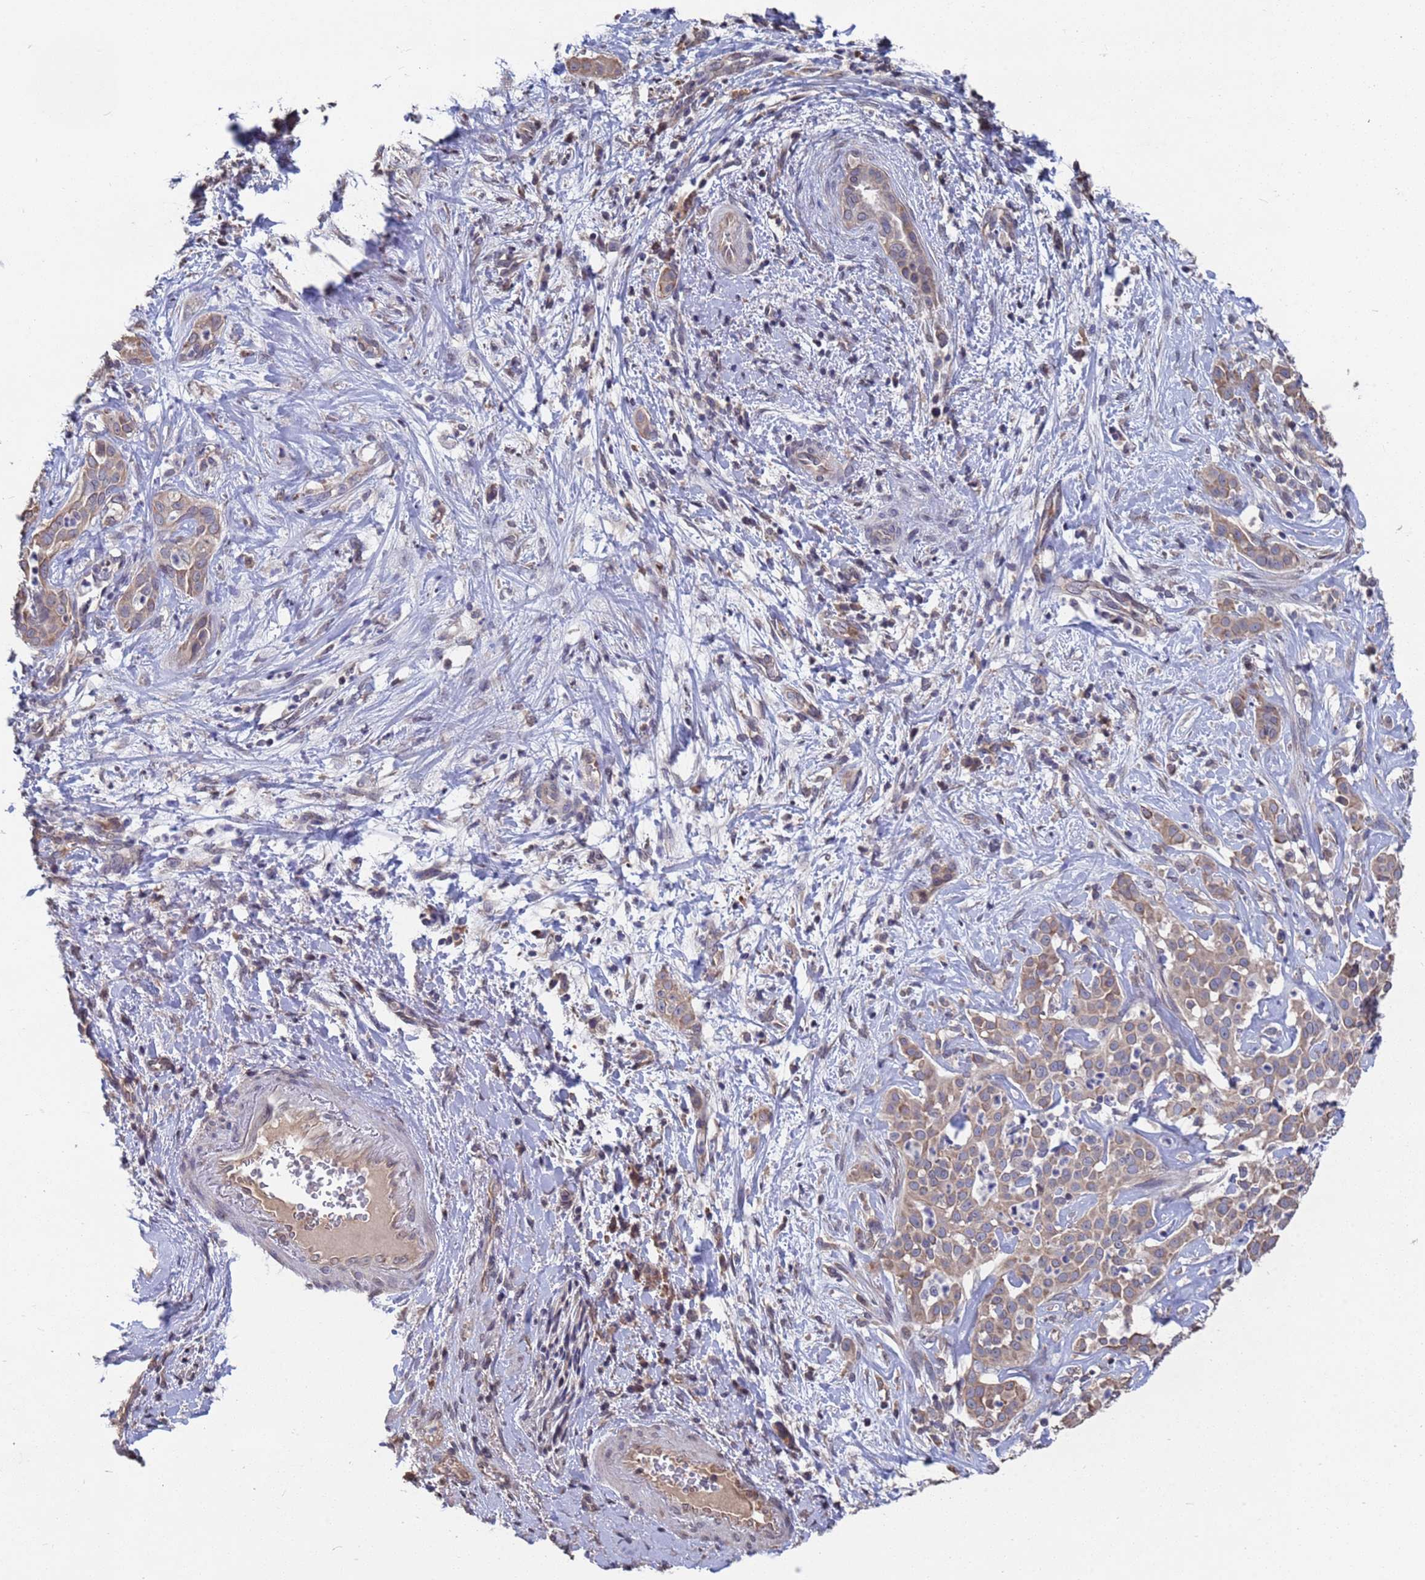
{"staining": {"intensity": "moderate", "quantity": ">75%", "location": "cytoplasmic/membranous"}, "tissue": "liver cancer", "cell_type": "Tumor cells", "image_type": "cancer", "snomed": [{"axis": "morphology", "description": "Cholangiocarcinoma"}, {"axis": "topography", "description": "Liver"}], "caption": "Tumor cells reveal medium levels of moderate cytoplasmic/membranous positivity in about >75% of cells in human cholangiocarcinoma (liver).", "gene": "CFAP119", "patient": {"sex": "male", "age": 67}}